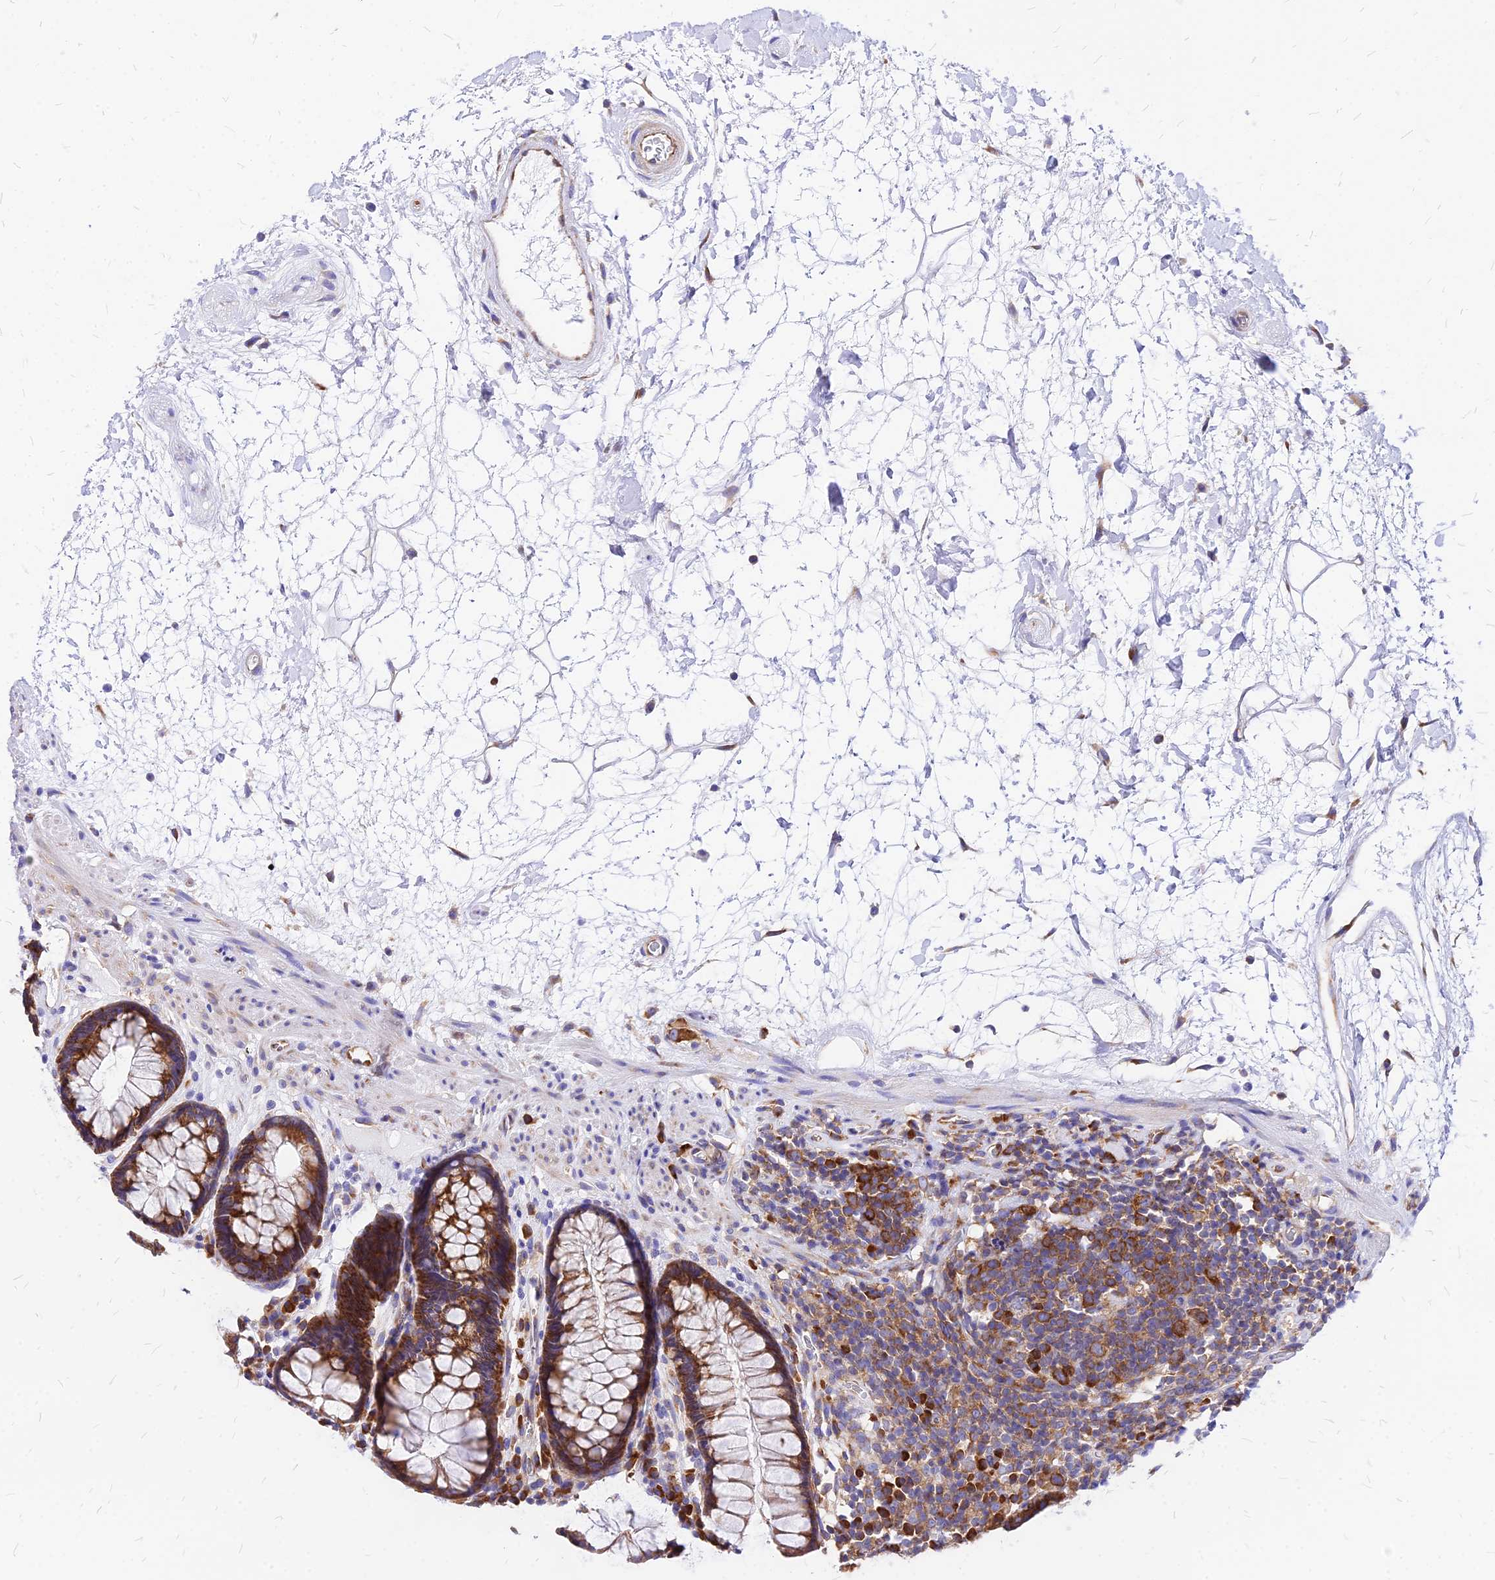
{"staining": {"intensity": "strong", "quantity": ">75%", "location": "cytoplasmic/membranous"}, "tissue": "rectum", "cell_type": "Glandular cells", "image_type": "normal", "snomed": [{"axis": "morphology", "description": "Normal tissue, NOS"}, {"axis": "topography", "description": "Rectum"}], "caption": "An immunohistochemistry photomicrograph of unremarkable tissue is shown. Protein staining in brown highlights strong cytoplasmic/membranous positivity in rectum within glandular cells.", "gene": "RPL19", "patient": {"sex": "male", "age": 64}}